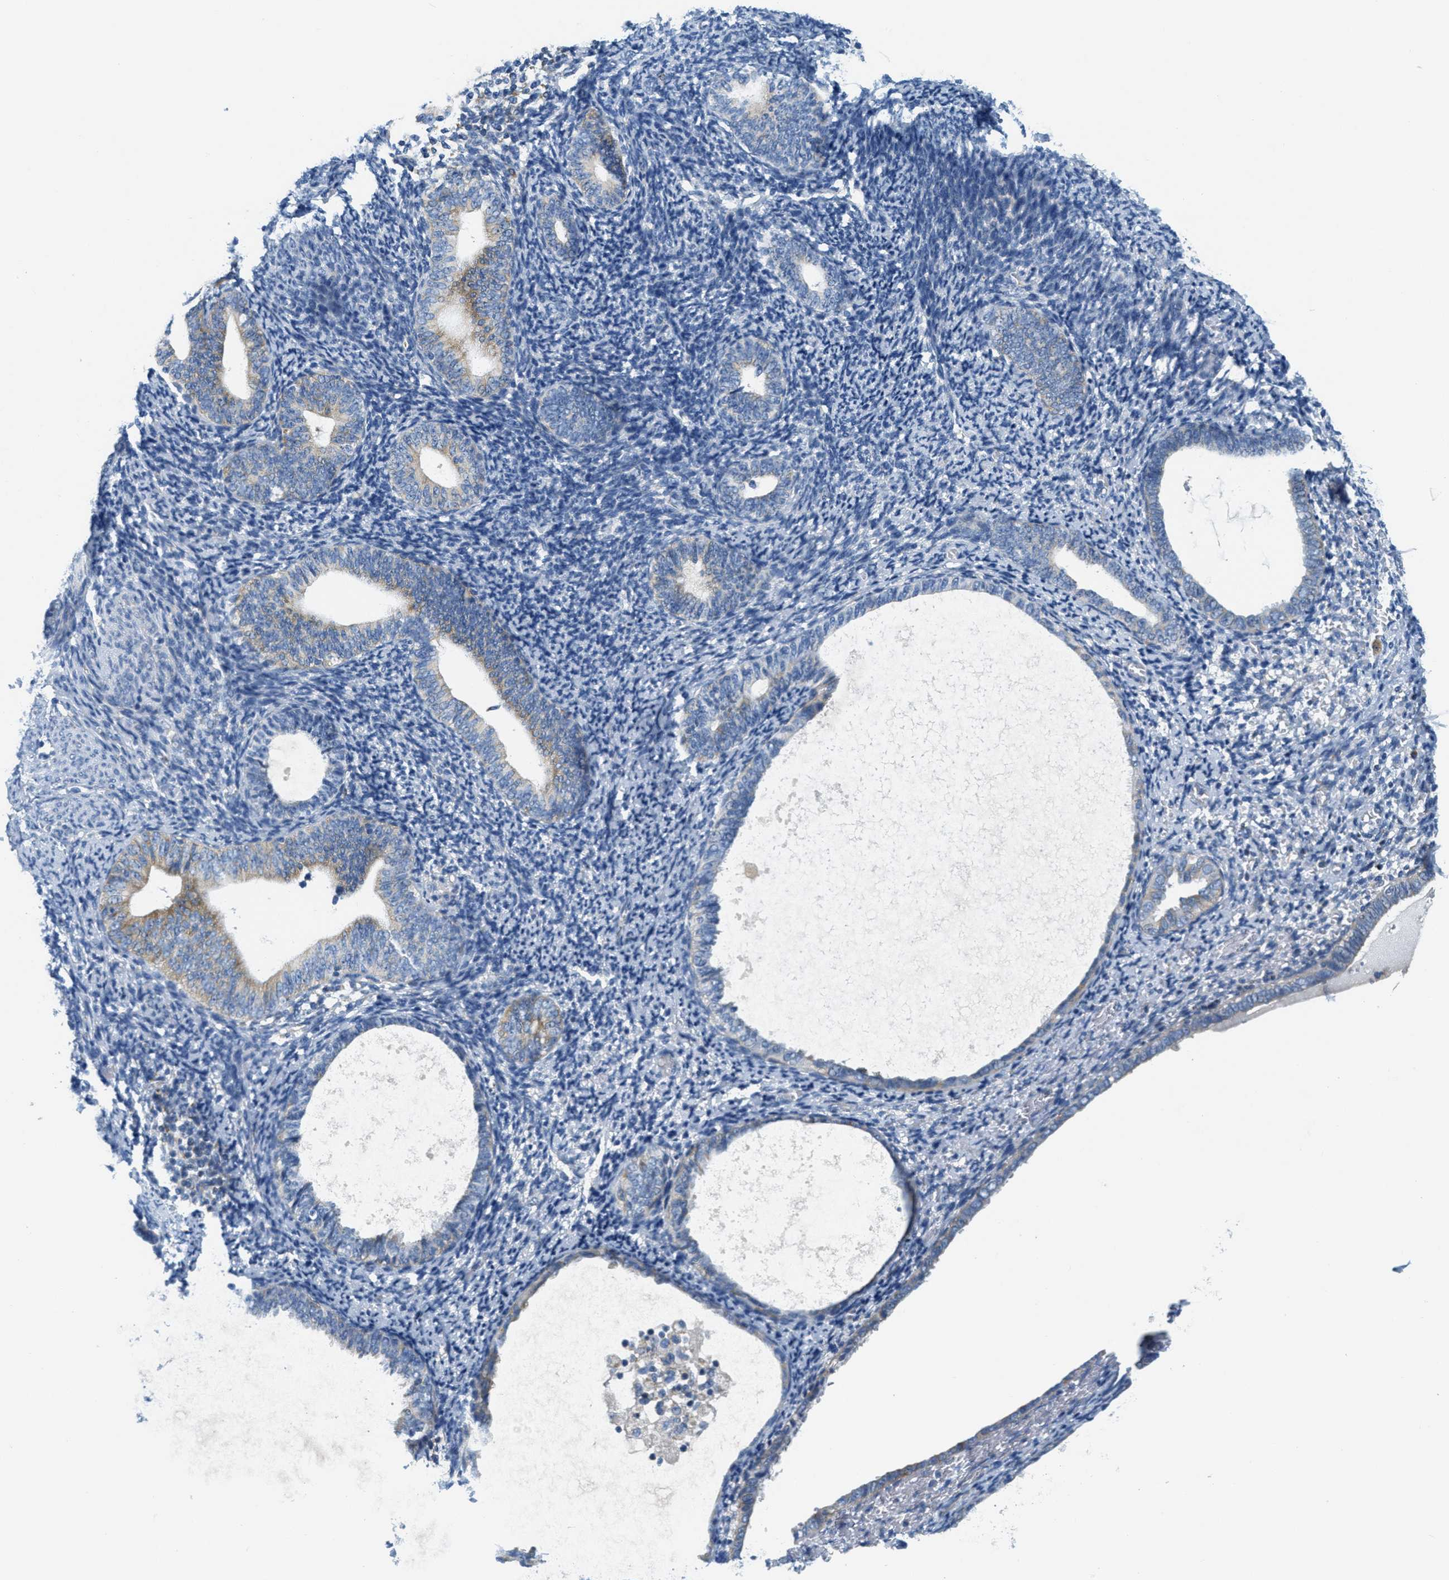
{"staining": {"intensity": "negative", "quantity": "none", "location": "none"}, "tissue": "endometrium", "cell_type": "Cells in endometrial stroma", "image_type": "normal", "snomed": [{"axis": "morphology", "description": "Normal tissue, NOS"}, {"axis": "topography", "description": "Endometrium"}], "caption": "Cells in endometrial stroma show no significant protein staining in benign endometrium. (Brightfield microscopy of DAB IHC at high magnification).", "gene": "CA4", "patient": {"sex": "female", "age": 66}}